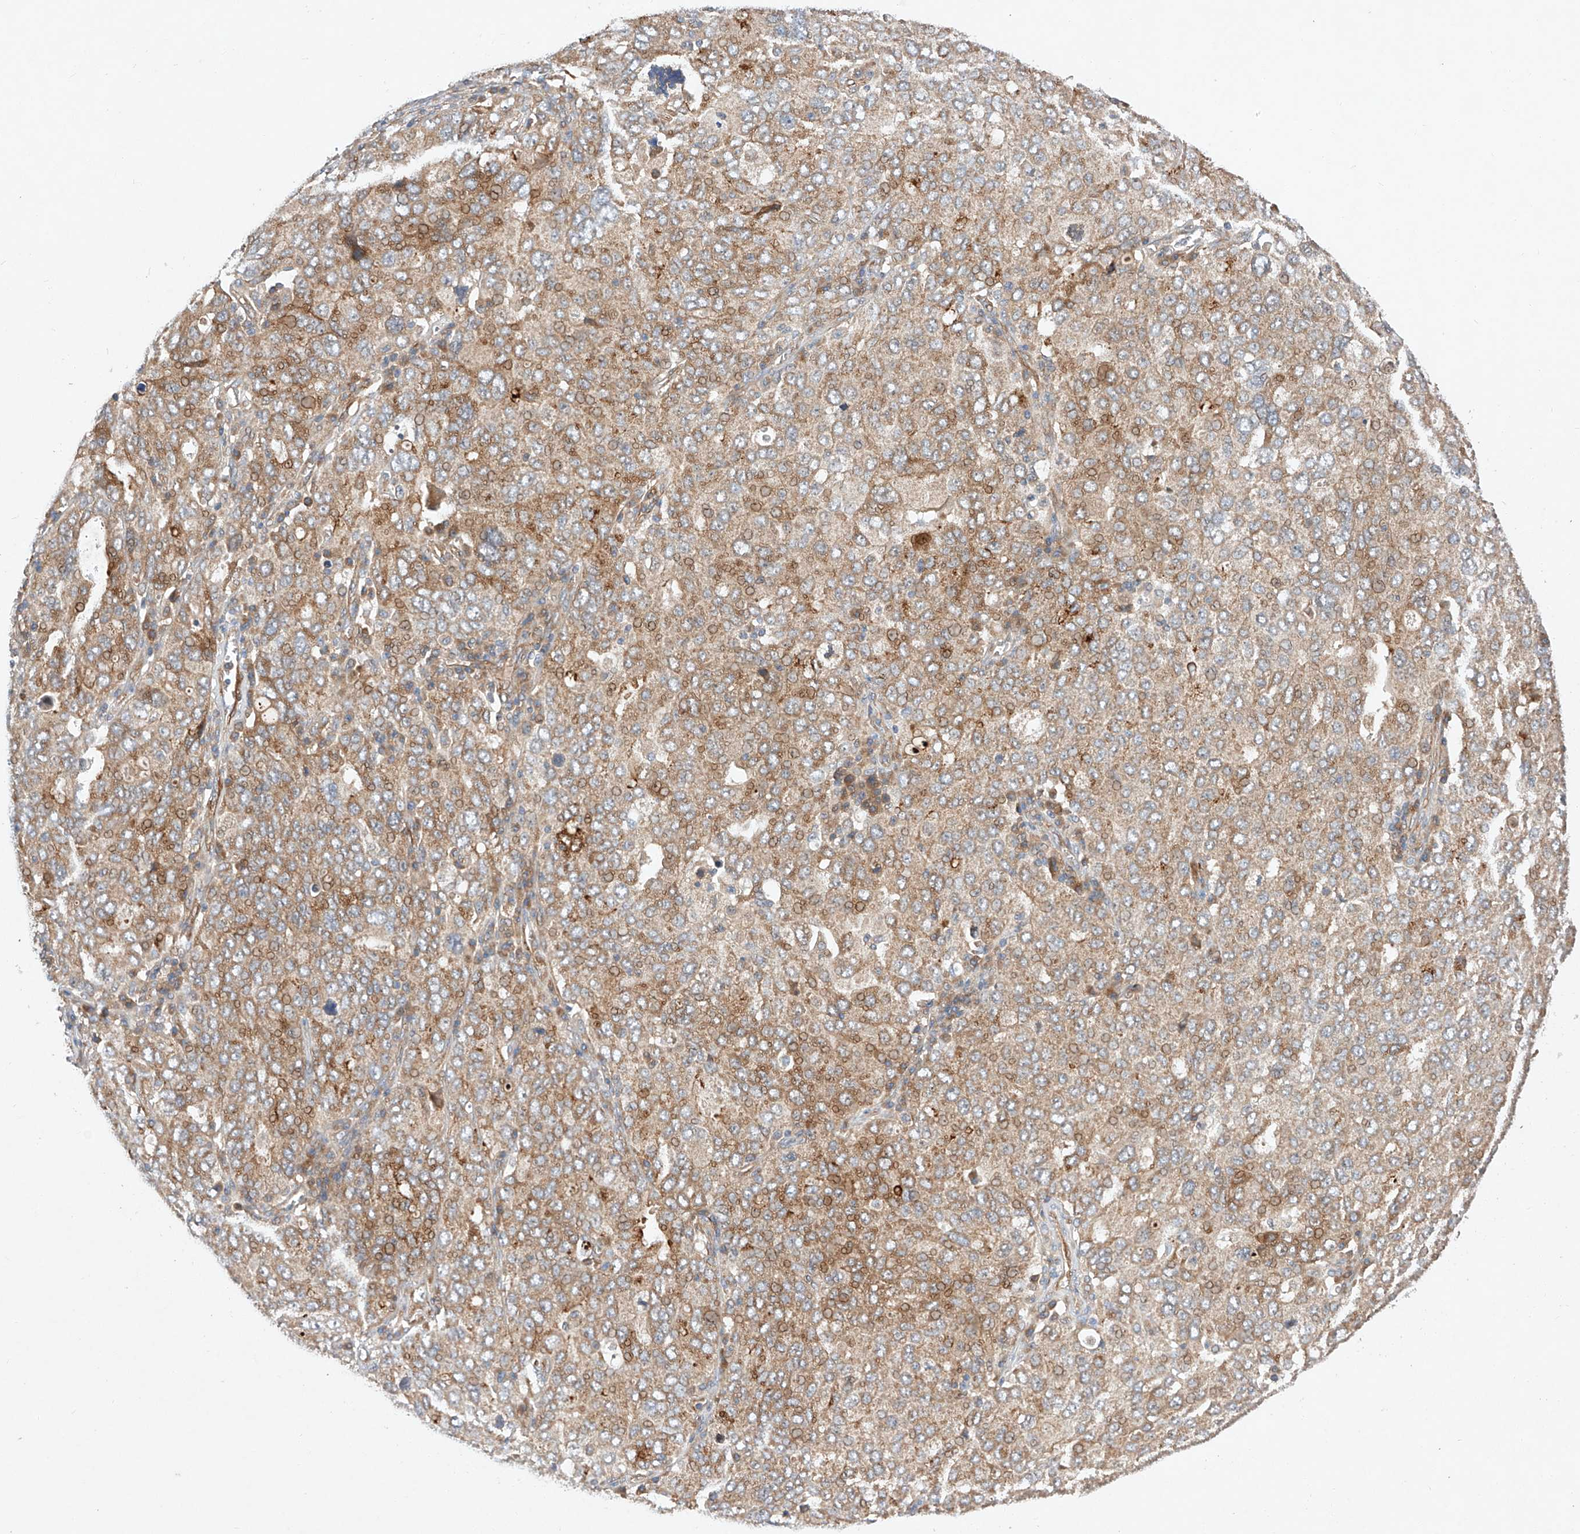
{"staining": {"intensity": "moderate", "quantity": ">75%", "location": "cytoplasmic/membranous"}, "tissue": "ovarian cancer", "cell_type": "Tumor cells", "image_type": "cancer", "snomed": [{"axis": "morphology", "description": "Carcinoma, endometroid"}, {"axis": "topography", "description": "Ovary"}], "caption": "Immunohistochemical staining of human ovarian cancer (endometroid carcinoma) reveals moderate cytoplasmic/membranous protein expression in about >75% of tumor cells.", "gene": "RAB23", "patient": {"sex": "female", "age": 62}}